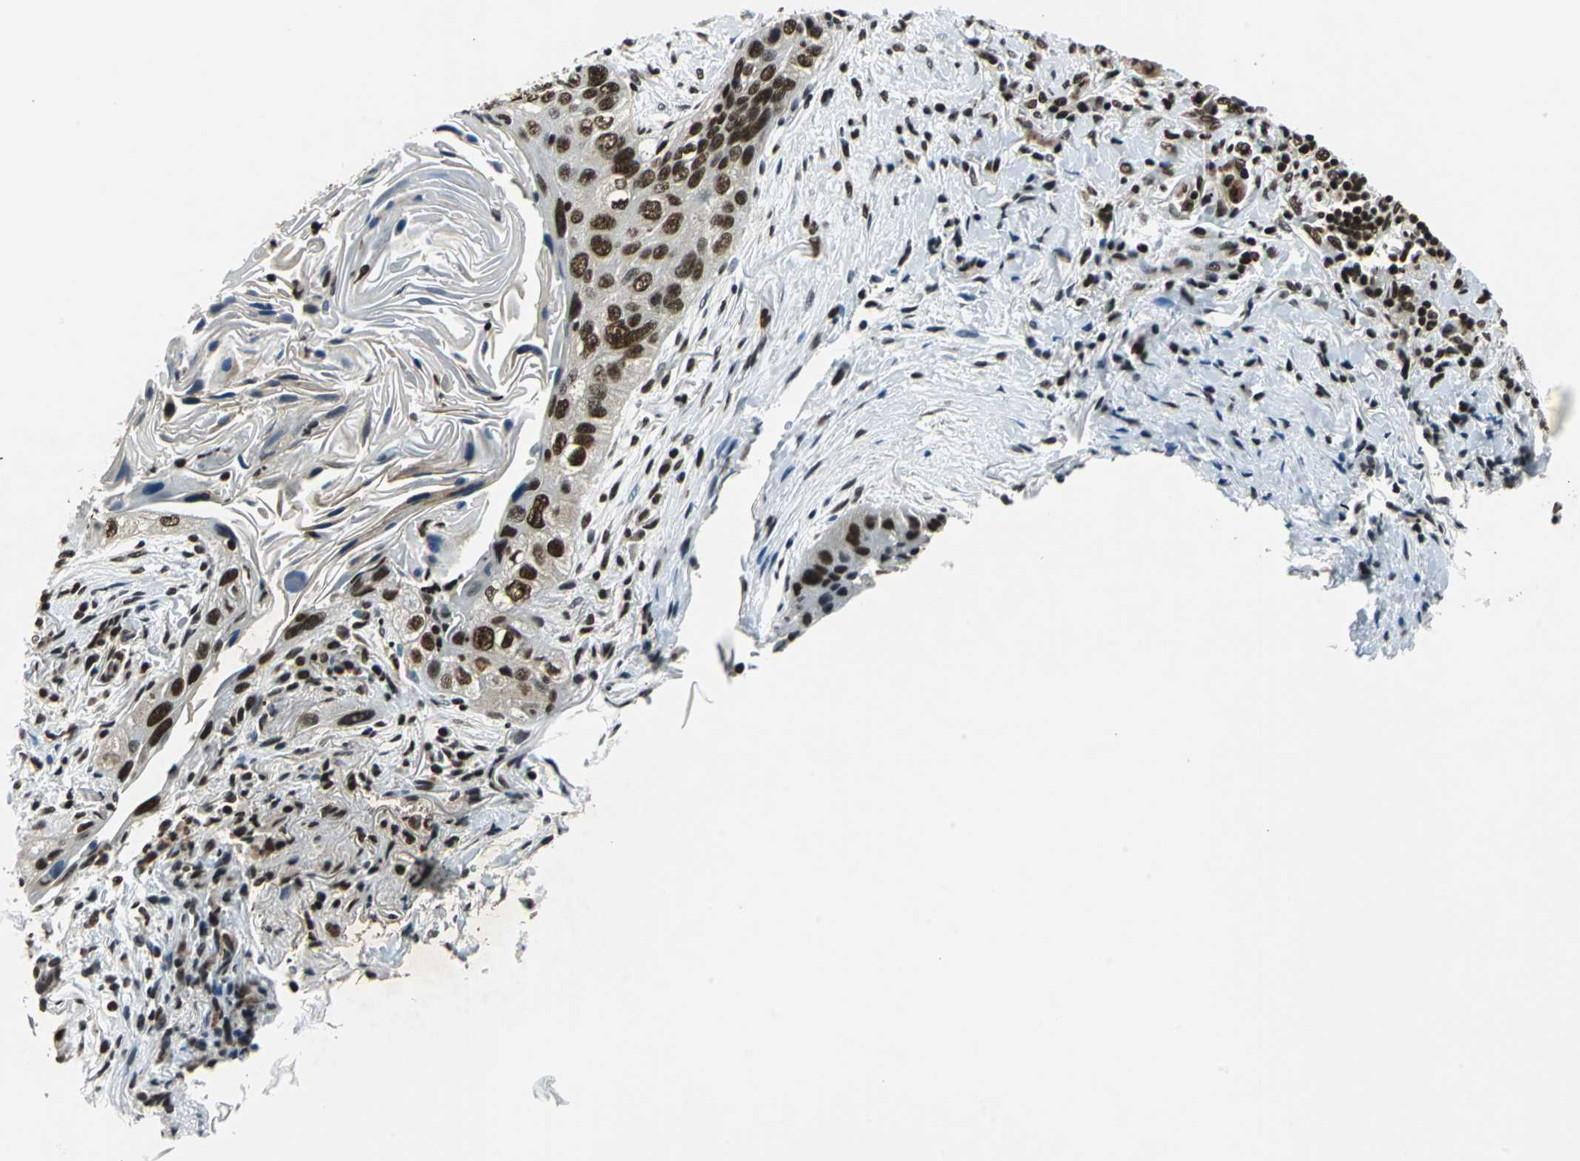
{"staining": {"intensity": "strong", "quantity": ">75%", "location": "nuclear"}, "tissue": "lung cancer", "cell_type": "Tumor cells", "image_type": "cancer", "snomed": [{"axis": "morphology", "description": "Squamous cell carcinoma, NOS"}, {"axis": "topography", "description": "Lung"}], "caption": "This is an image of immunohistochemistry (IHC) staining of lung squamous cell carcinoma, which shows strong staining in the nuclear of tumor cells.", "gene": "RBM14", "patient": {"sex": "female", "age": 67}}